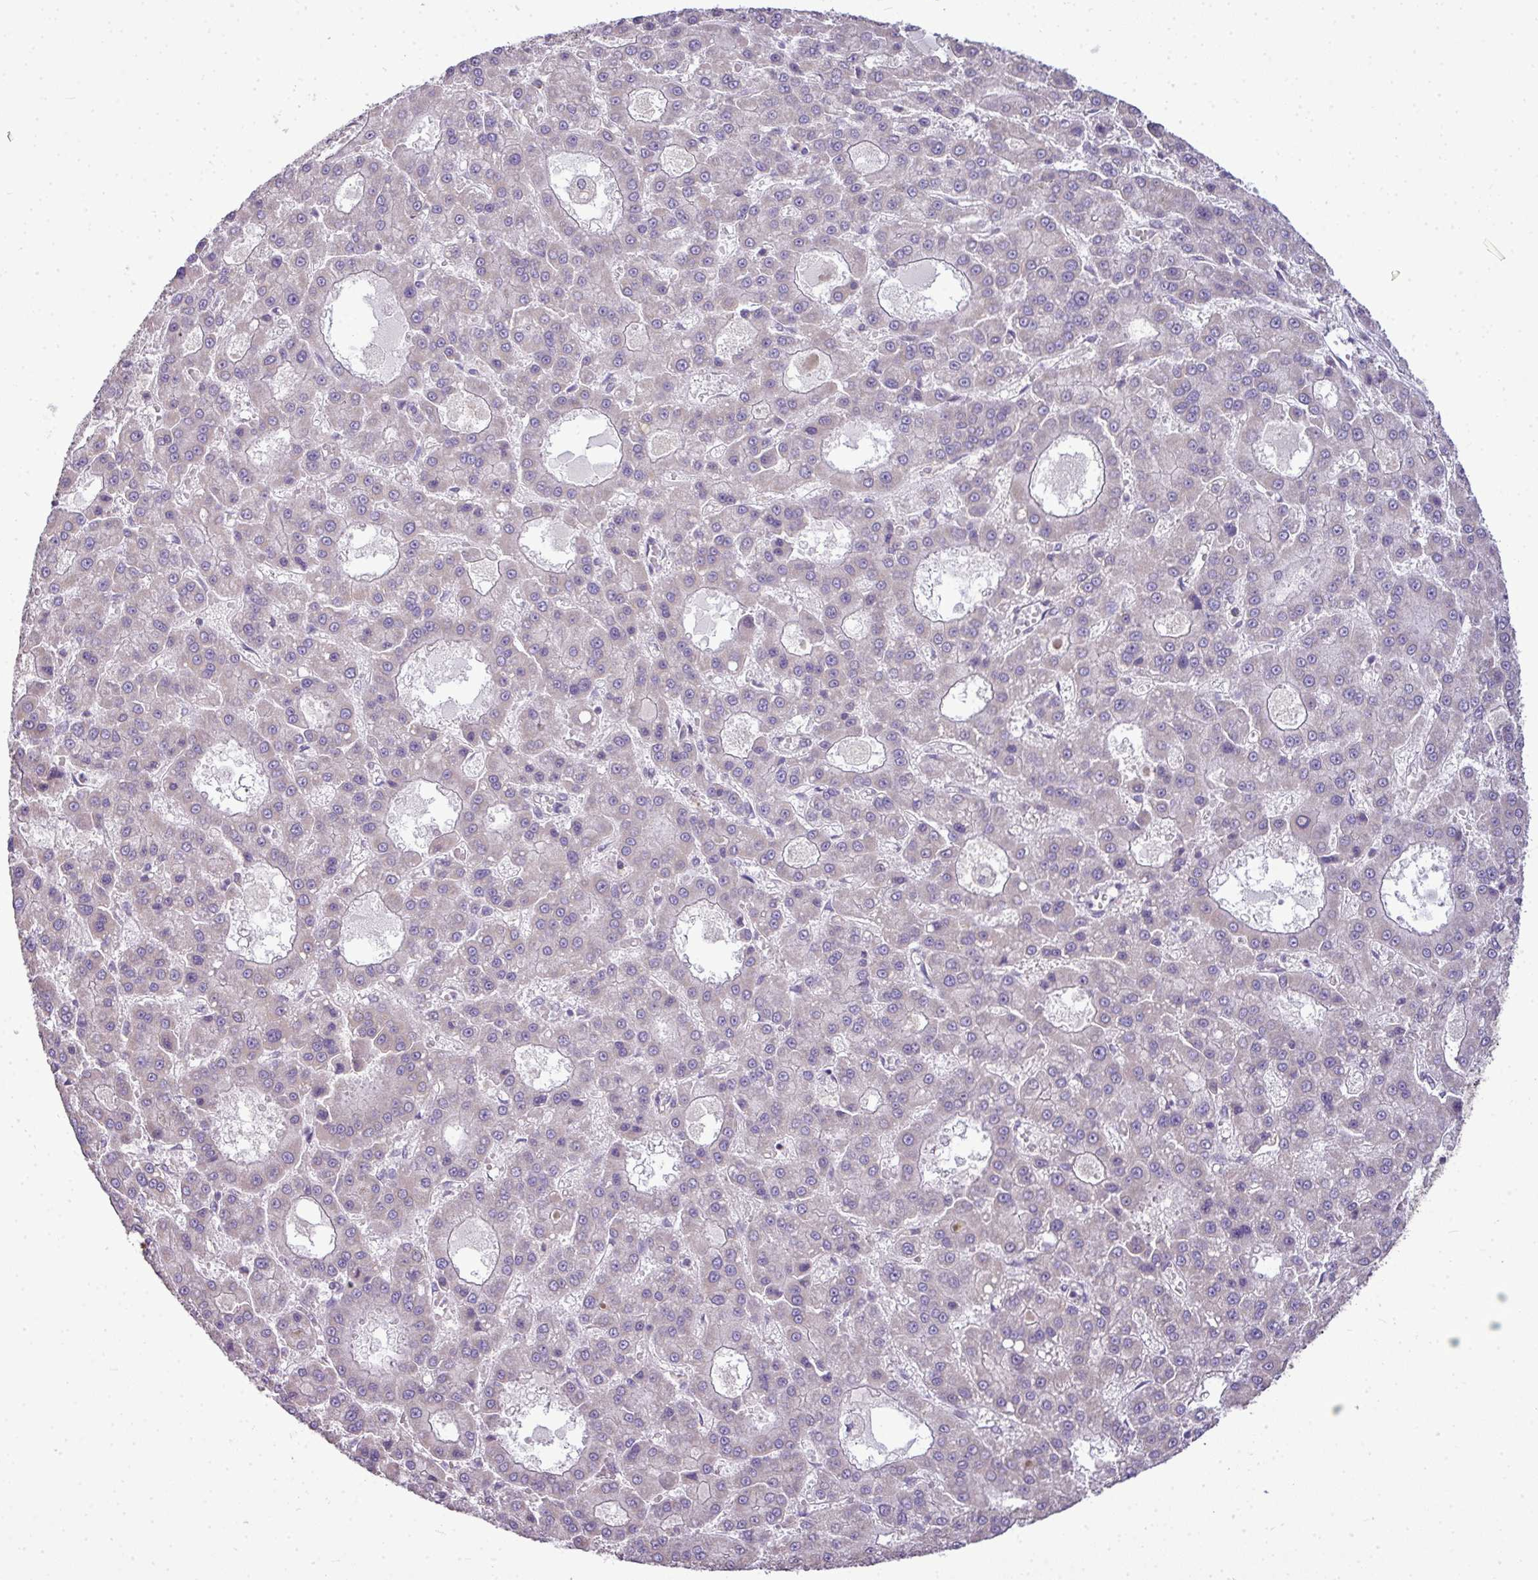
{"staining": {"intensity": "negative", "quantity": "none", "location": "none"}, "tissue": "liver cancer", "cell_type": "Tumor cells", "image_type": "cancer", "snomed": [{"axis": "morphology", "description": "Carcinoma, Hepatocellular, NOS"}, {"axis": "topography", "description": "Liver"}], "caption": "A micrograph of human hepatocellular carcinoma (liver) is negative for staining in tumor cells. Brightfield microscopy of immunohistochemistry (IHC) stained with DAB (3,3'-diaminobenzidine) (brown) and hematoxylin (blue), captured at high magnification.", "gene": "STAT5A", "patient": {"sex": "male", "age": 70}}